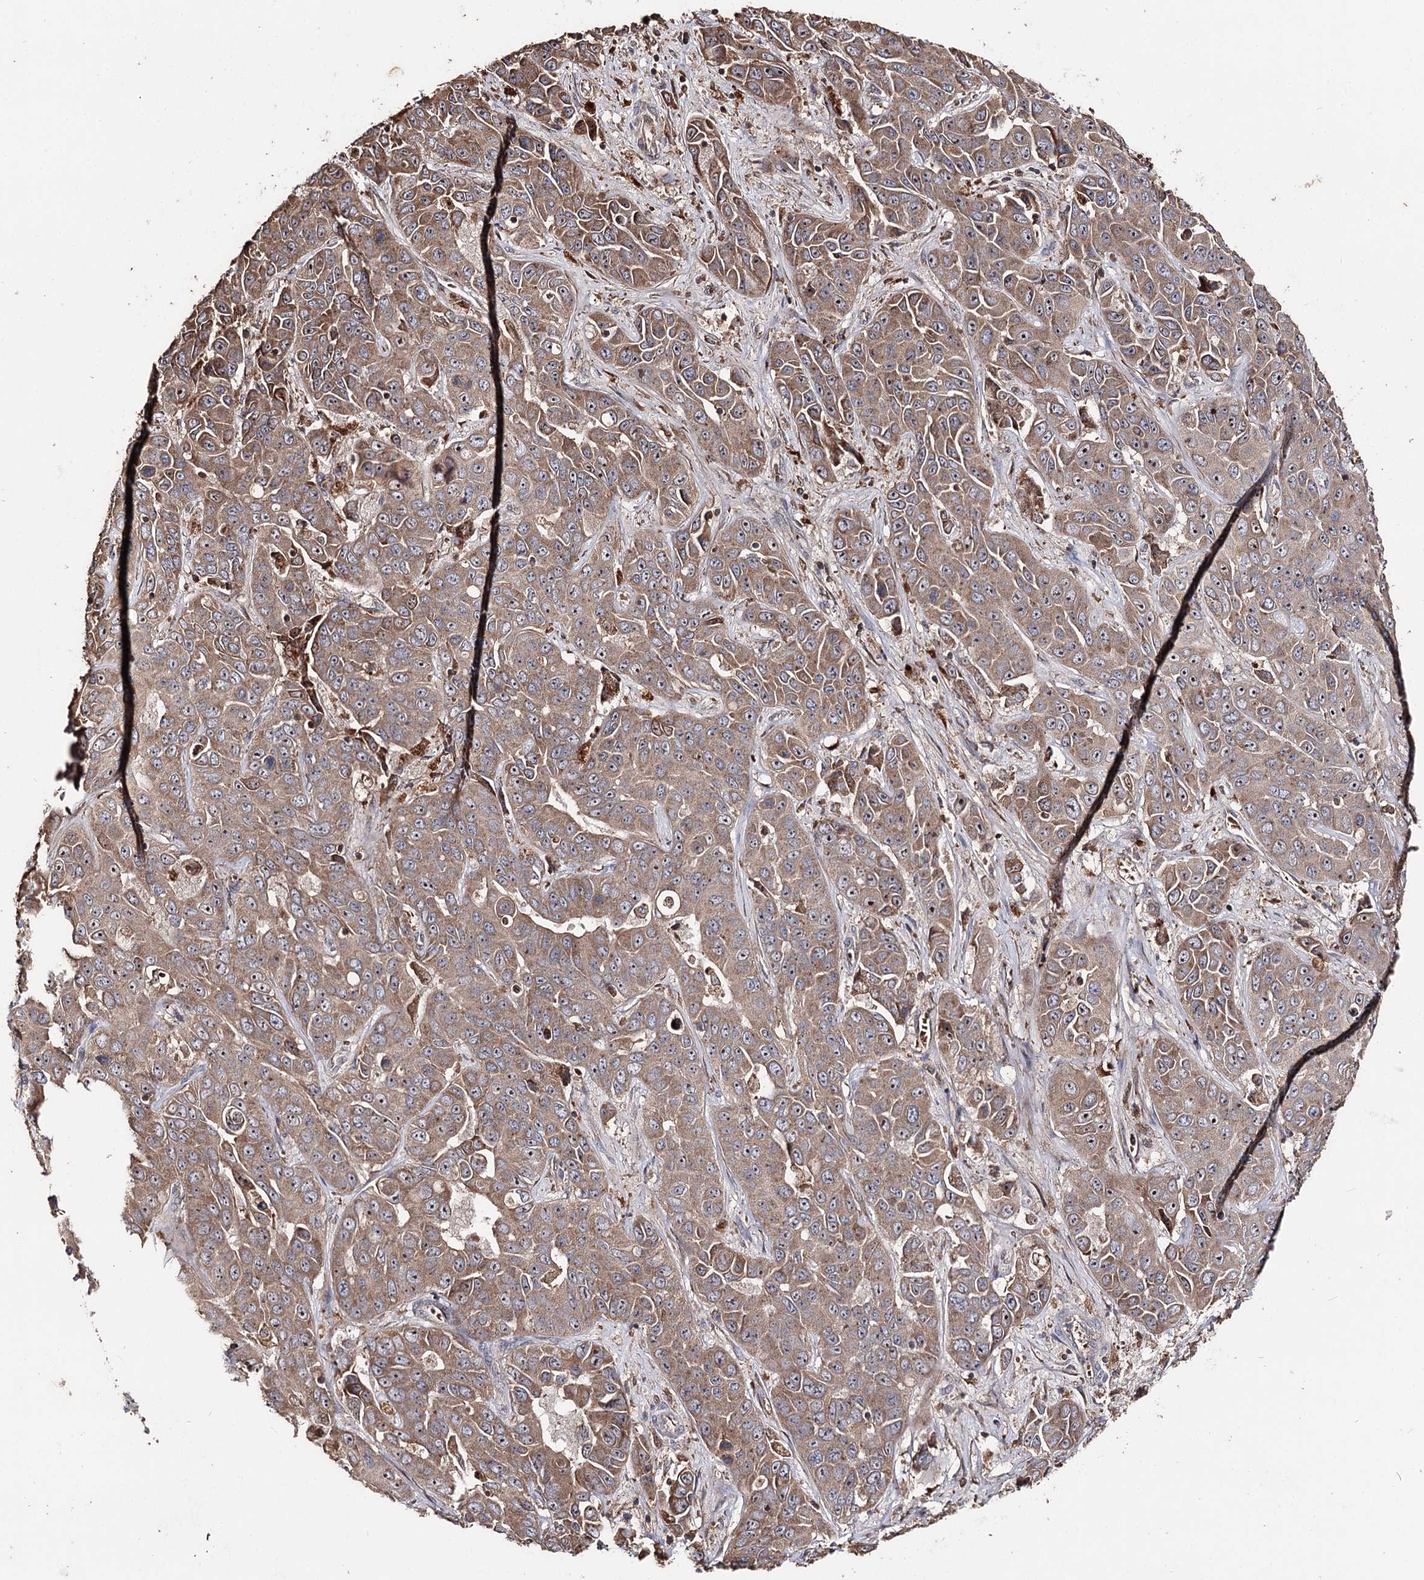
{"staining": {"intensity": "moderate", "quantity": ">75%", "location": "cytoplasmic/membranous,nuclear"}, "tissue": "liver cancer", "cell_type": "Tumor cells", "image_type": "cancer", "snomed": [{"axis": "morphology", "description": "Cholangiocarcinoma"}, {"axis": "topography", "description": "Liver"}], "caption": "Brown immunohistochemical staining in cholangiocarcinoma (liver) shows moderate cytoplasmic/membranous and nuclear positivity in approximately >75% of tumor cells.", "gene": "FAM53B", "patient": {"sex": "female", "age": 52}}